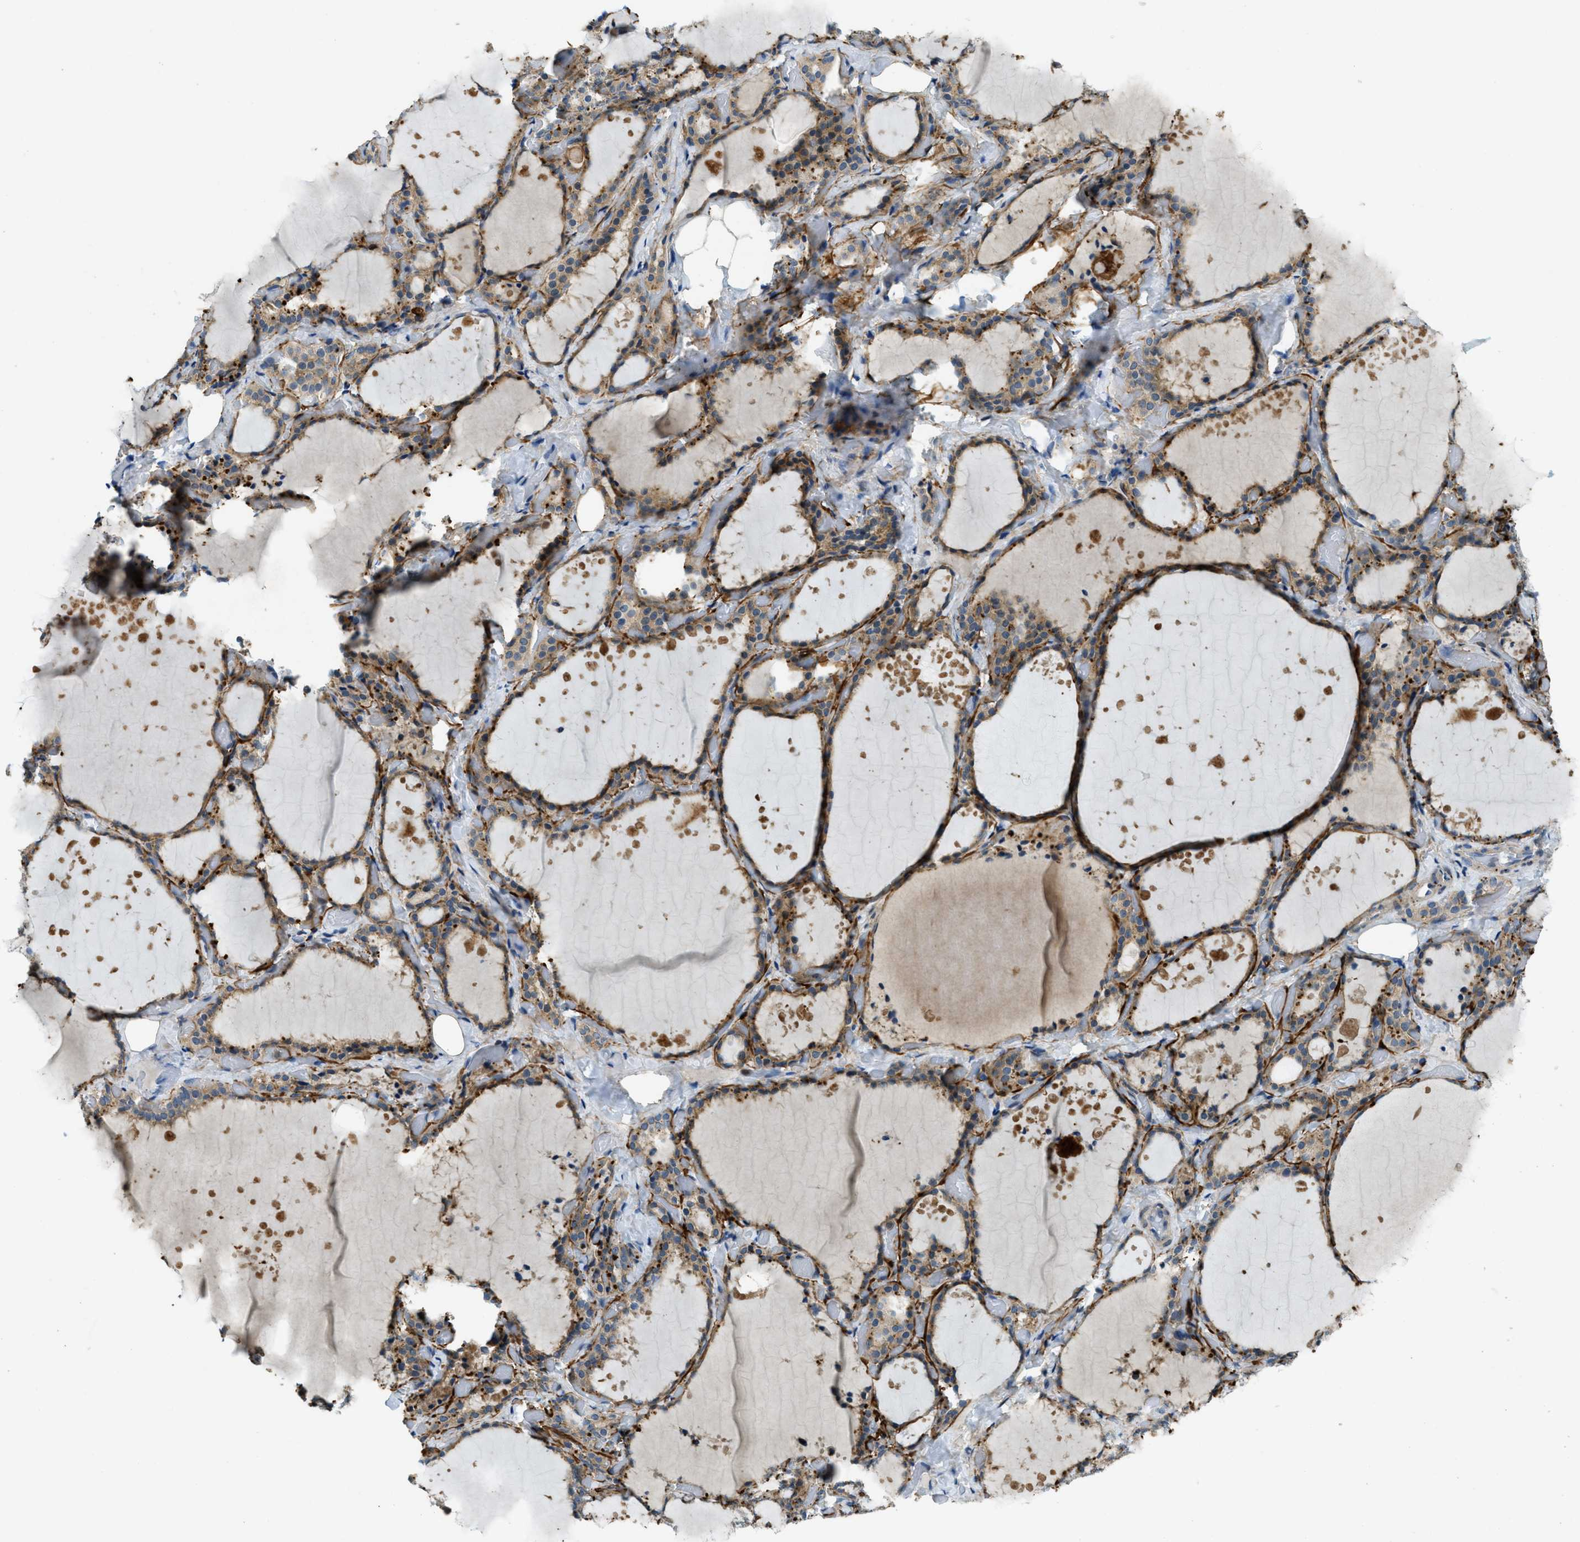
{"staining": {"intensity": "moderate", "quantity": "25%-75%", "location": "cytoplasmic/membranous"}, "tissue": "thyroid gland", "cell_type": "Glandular cells", "image_type": "normal", "snomed": [{"axis": "morphology", "description": "Normal tissue, NOS"}, {"axis": "topography", "description": "Thyroid gland"}], "caption": "DAB immunohistochemical staining of benign thyroid gland exhibits moderate cytoplasmic/membranous protein positivity in about 25%-75% of glandular cells.", "gene": "SNX14", "patient": {"sex": "female", "age": 44}}